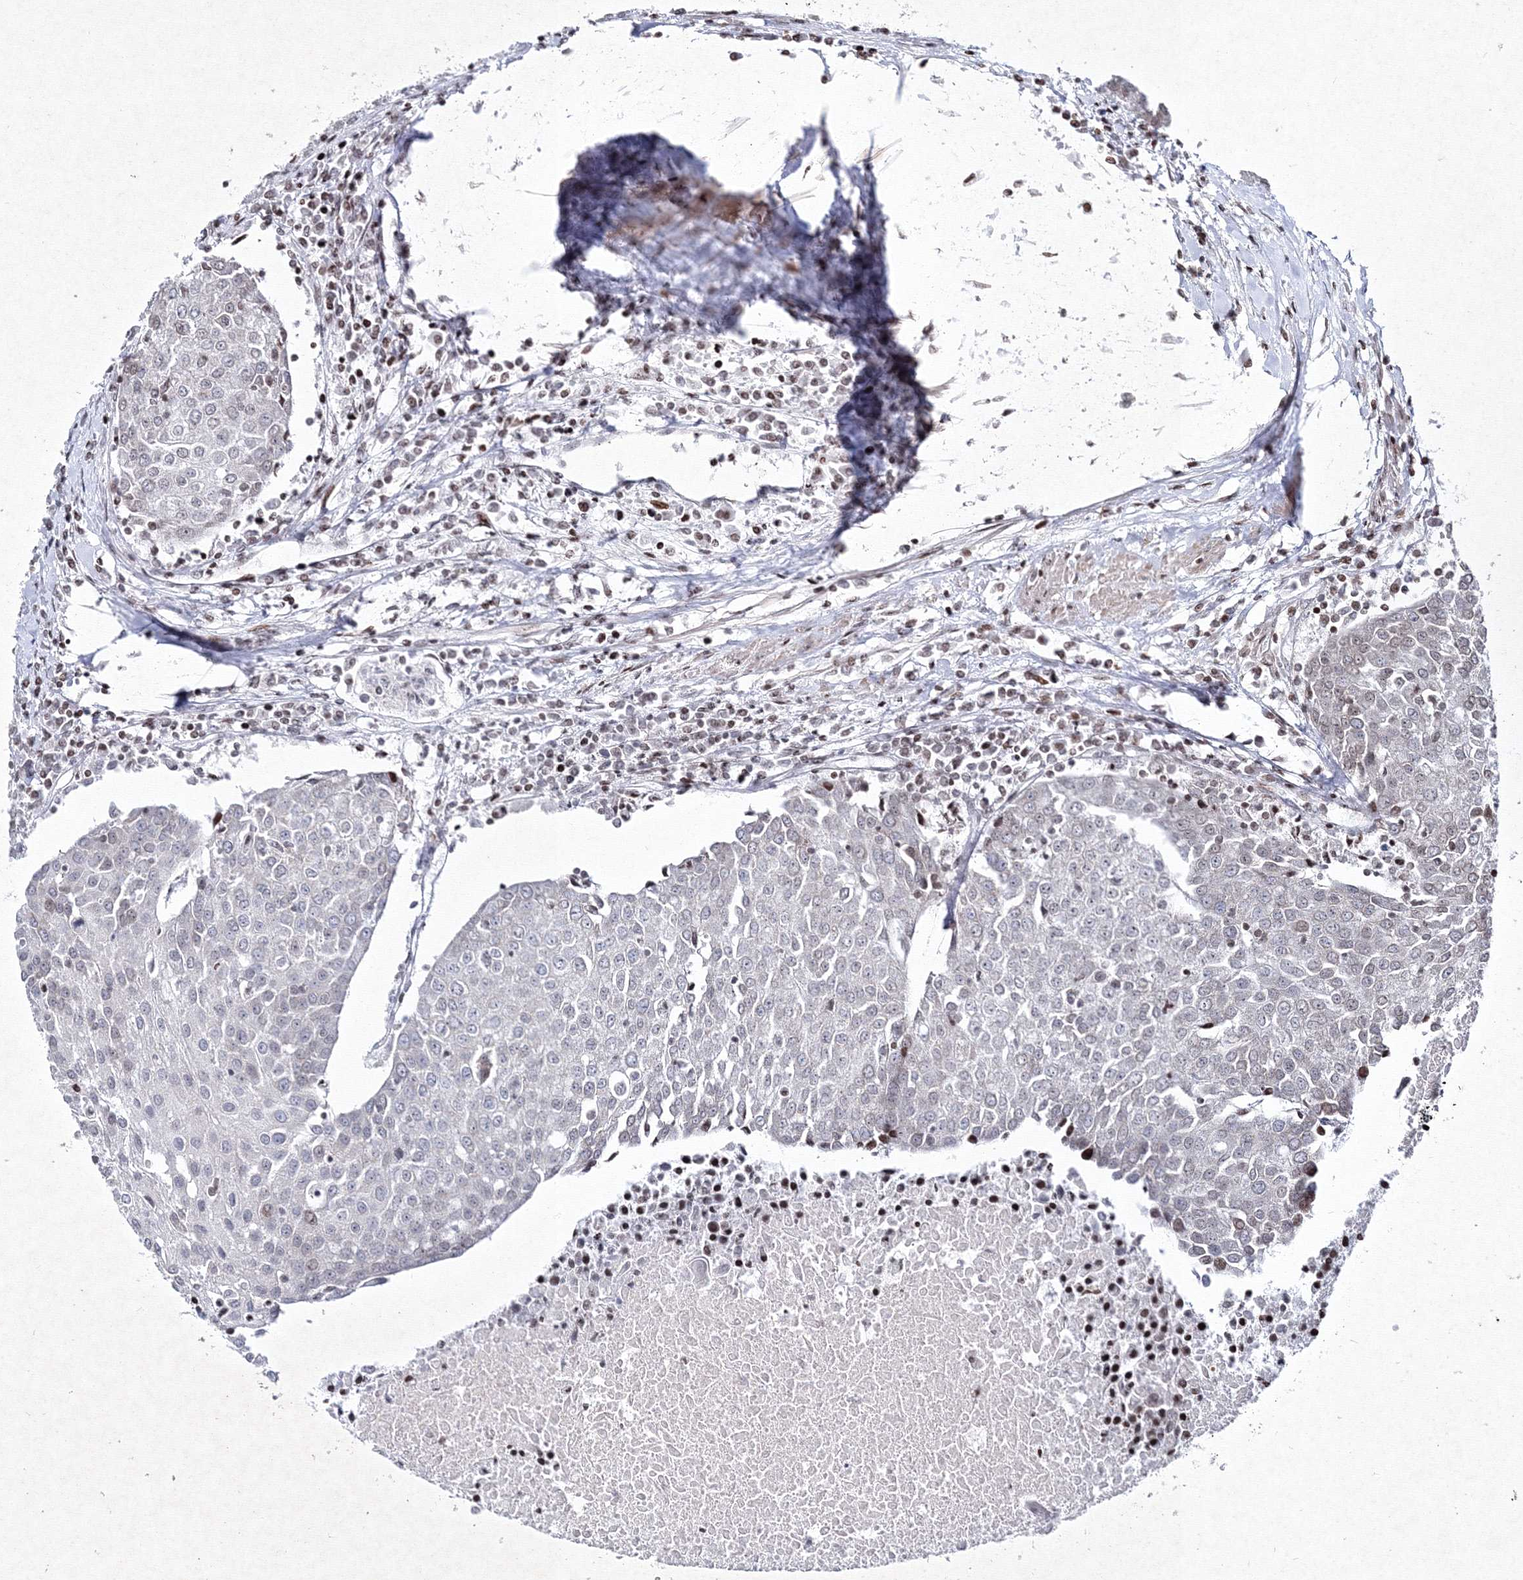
{"staining": {"intensity": "negative", "quantity": "none", "location": "none"}, "tissue": "urothelial cancer", "cell_type": "Tumor cells", "image_type": "cancer", "snomed": [{"axis": "morphology", "description": "Urothelial carcinoma, High grade"}, {"axis": "topography", "description": "Urinary bladder"}], "caption": "Tumor cells are negative for protein expression in human urothelial carcinoma (high-grade).", "gene": "SMIM29", "patient": {"sex": "female", "age": 85}}